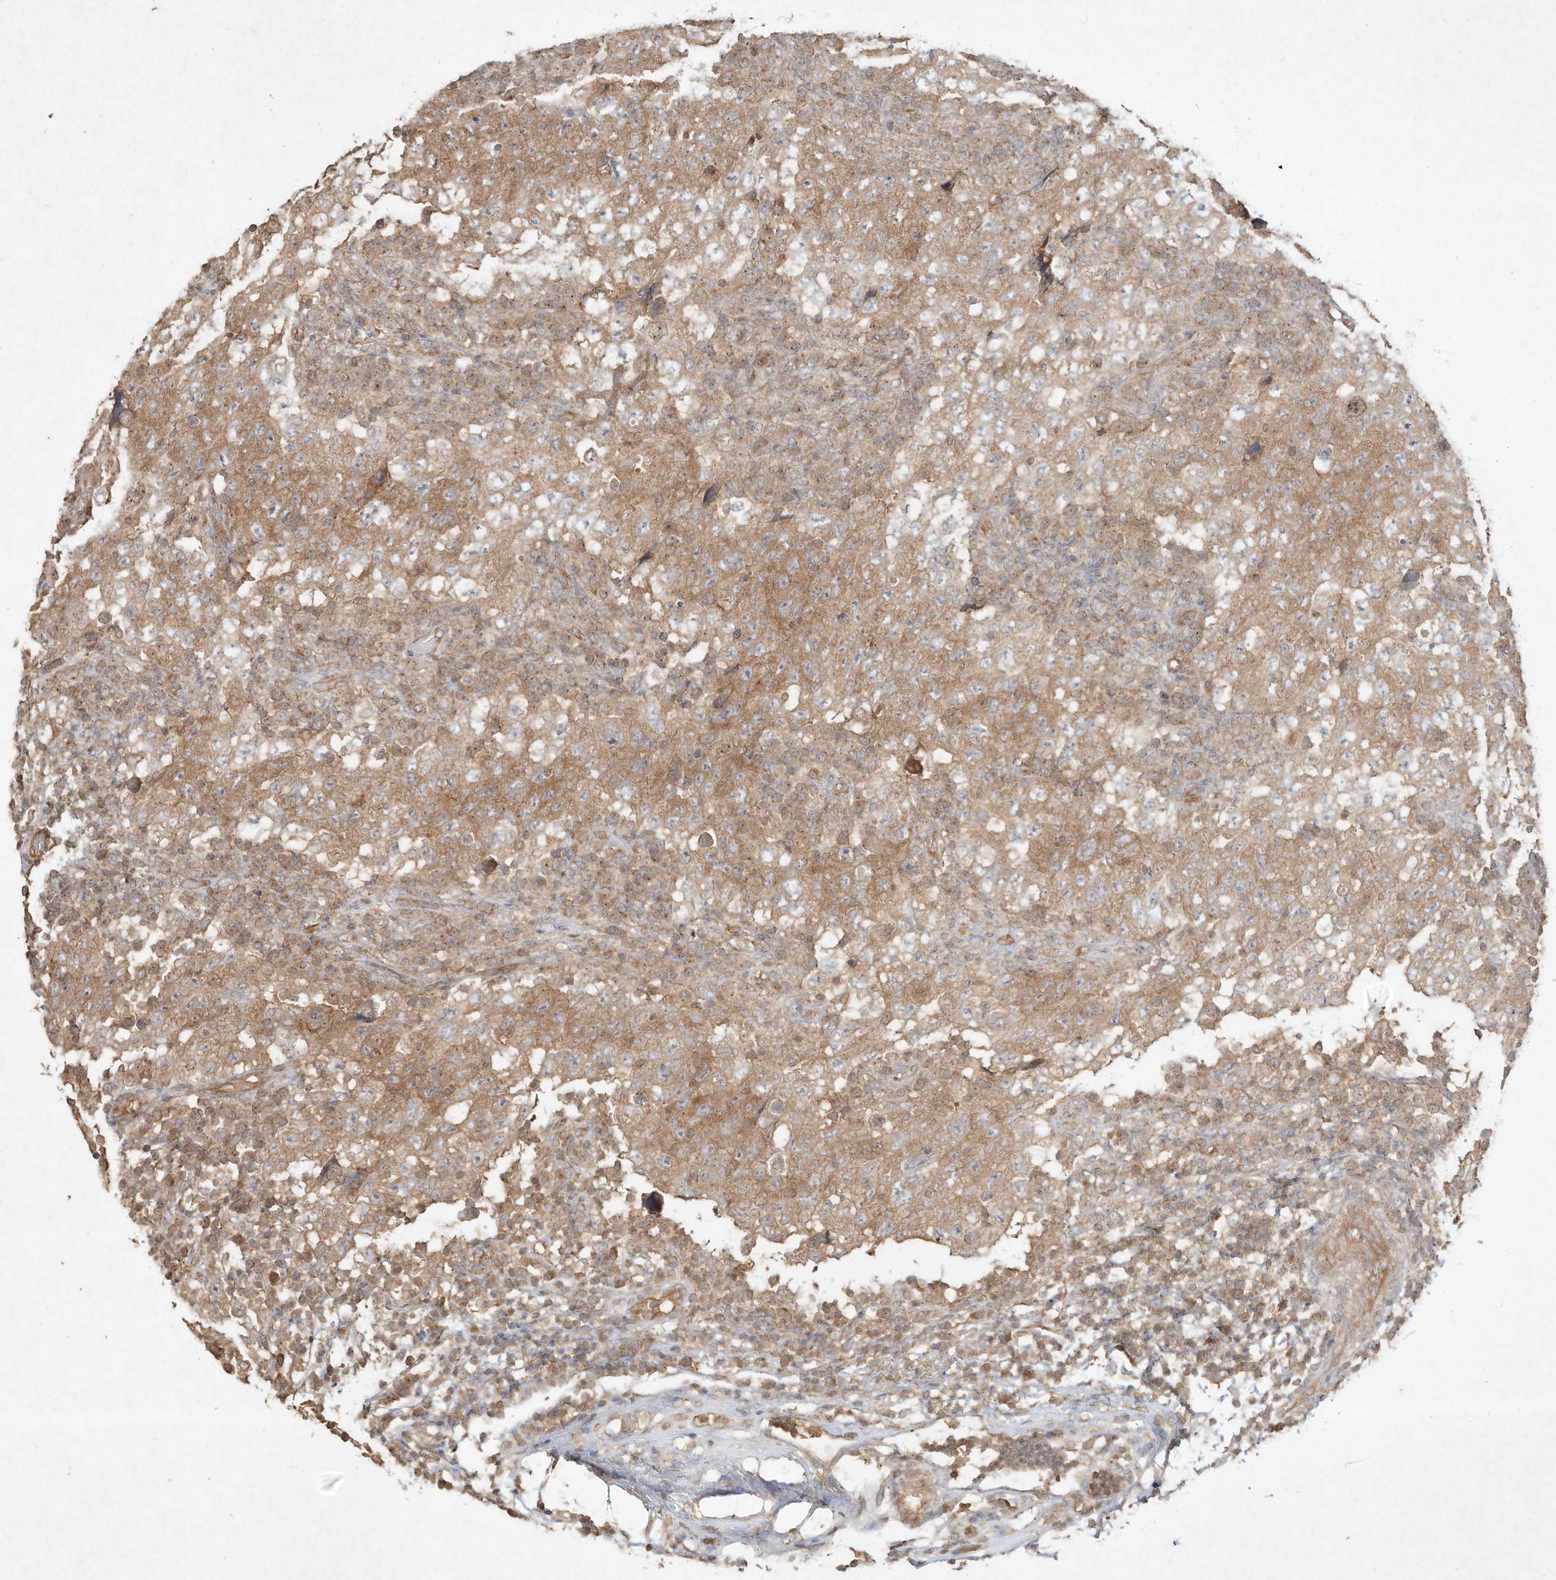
{"staining": {"intensity": "moderate", "quantity": ">75%", "location": "cytoplasmic/membranous"}, "tissue": "testis cancer", "cell_type": "Tumor cells", "image_type": "cancer", "snomed": [{"axis": "morphology", "description": "Carcinoma, Embryonal, NOS"}, {"axis": "topography", "description": "Testis"}], "caption": "A photomicrograph of testis cancer stained for a protein exhibits moderate cytoplasmic/membranous brown staining in tumor cells.", "gene": "DYNC1I2", "patient": {"sex": "male", "age": 26}}